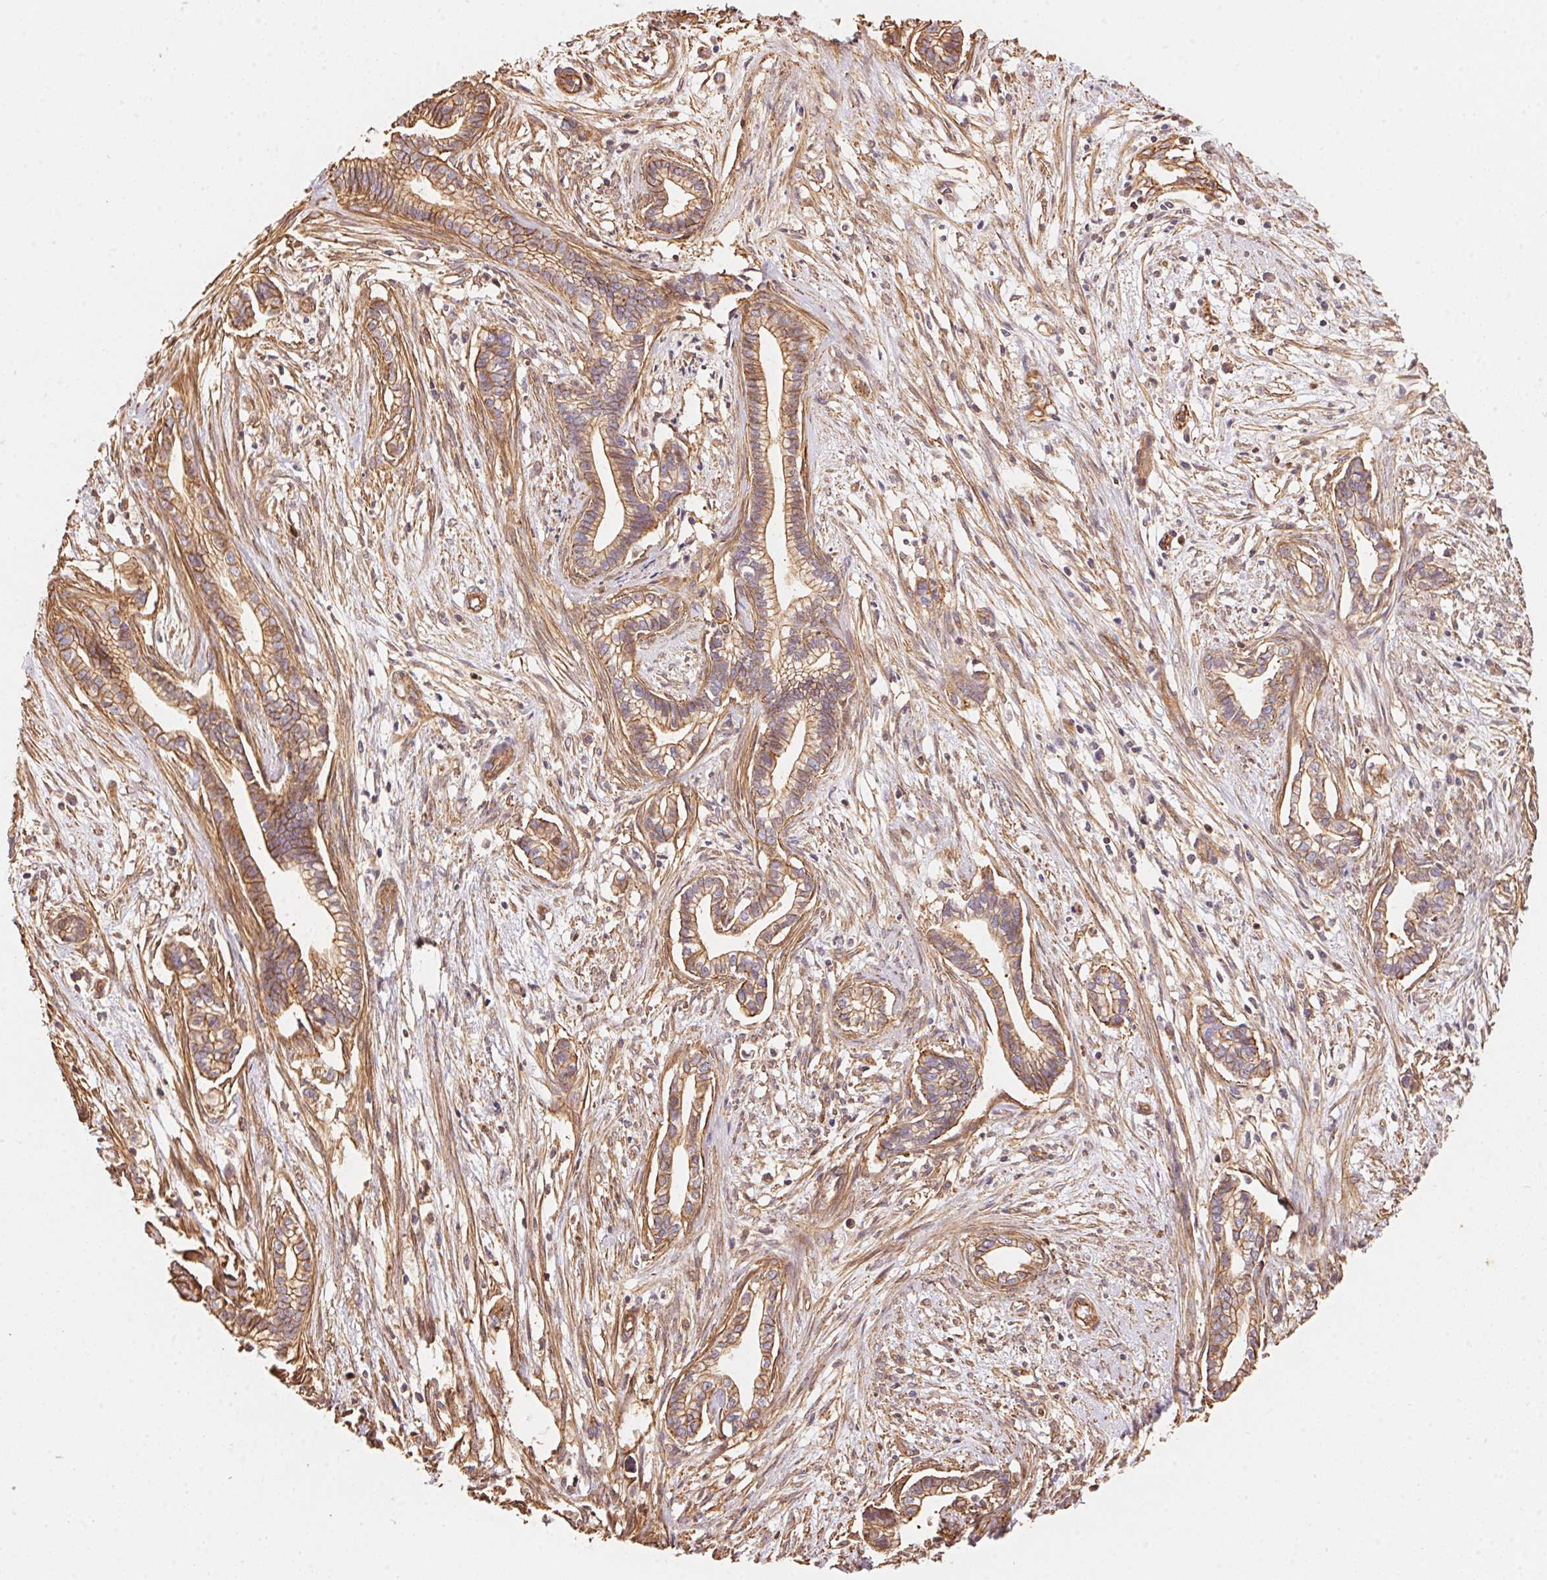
{"staining": {"intensity": "moderate", "quantity": ">75%", "location": "cytoplasmic/membranous"}, "tissue": "cervical cancer", "cell_type": "Tumor cells", "image_type": "cancer", "snomed": [{"axis": "morphology", "description": "Adenocarcinoma, NOS"}, {"axis": "topography", "description": "Cervix"}], "caption": "Cervical cancer (adenocarcinoma) stained with a protein marker demonstrates moderate staining in tumor cells.", "gene": "FRAS1", "patient": {"sex": "female", "age": 62}}